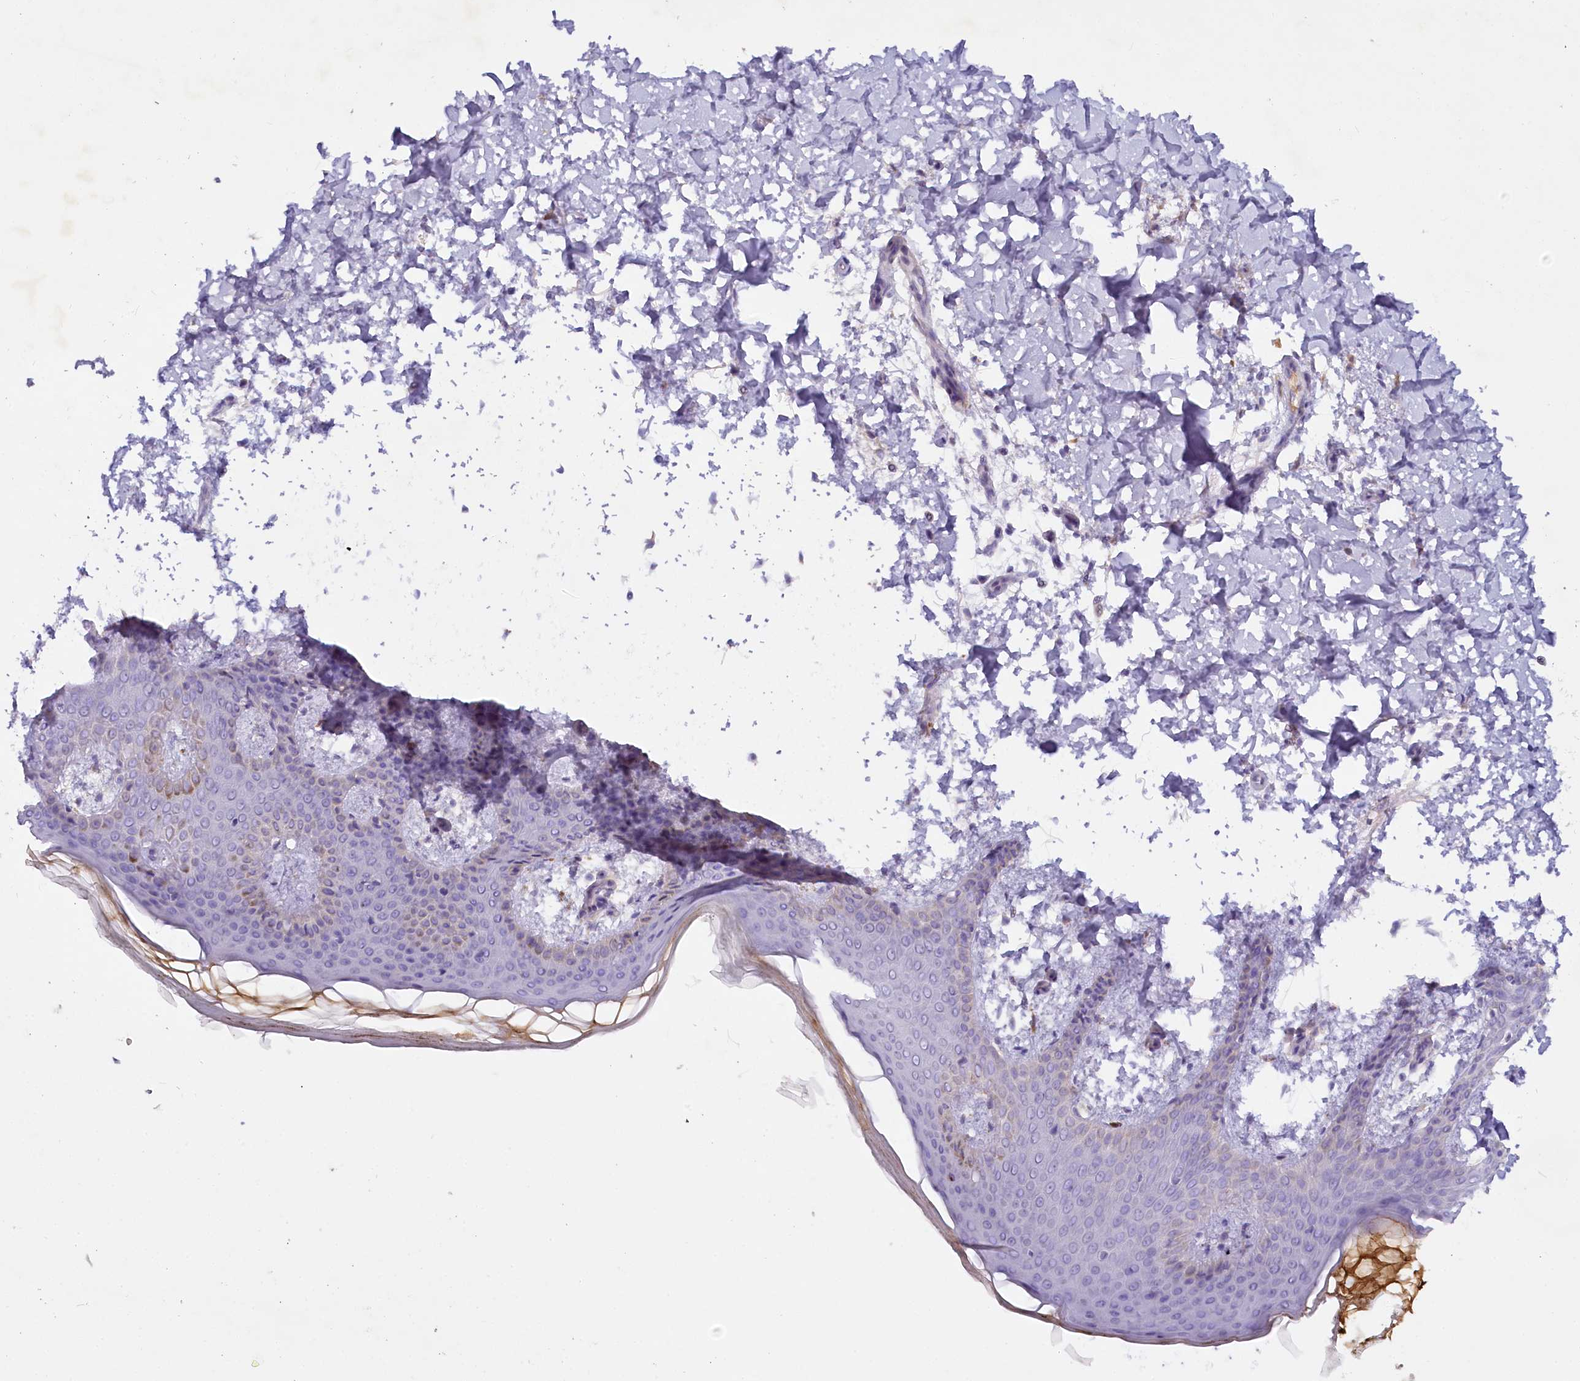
{"staining": {"intensity": "negative", "quantity": "none", "location": "none"}, "tissue": "skin", "cell_type": "Fibroblasts", "image_type": "normal", "snomed": [{"axis": "morphology", "description": "Normal tissue, NOS"}, {"axis": "topography", "description": "Skin"}], "caption": "Photomicrograph shows no significant protein expression in fibroblasts of normal skin.", "gene": "HPD", "patient": {"sex": "male", "age": 36}}